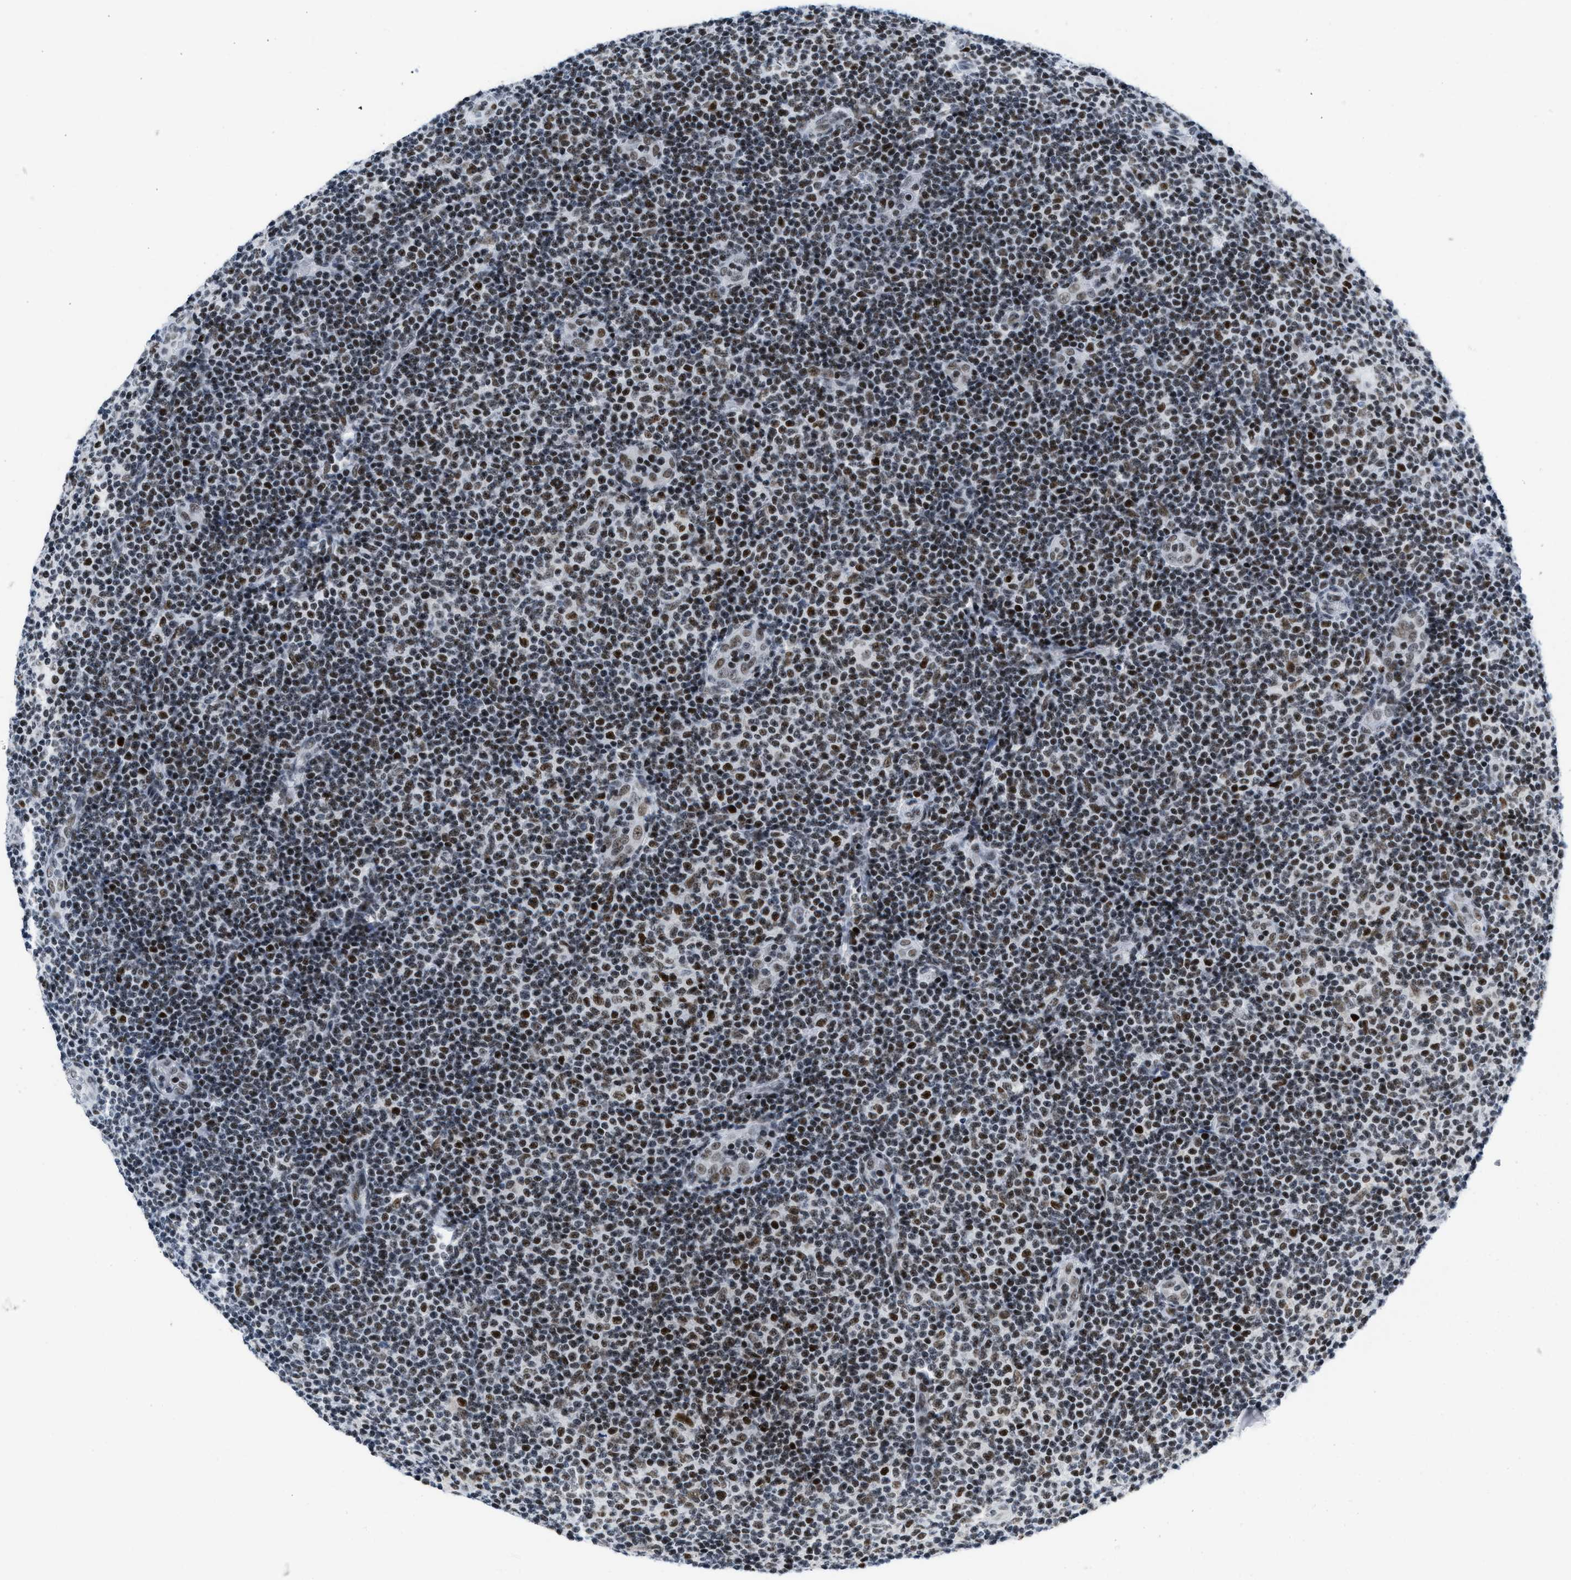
{"staining": {"intensity": "strong", "quantity": "25%-75%", "location": "nuclear"}, "tissue": "lymphoma", "cell_type": "Tumor cells", "image_type": "cancer", "snomed": [{"axis": "morphology", "description": "Malignant lymphoma, non-Hodgkin's type, Low grade"}, {"axis": "topography", "description": "Lymph node"}], "caption": "Lymphoma tissue shows strong nuclear positivity in approximately 25%-75% of tumor cells", "gene": "TERF2IP", "patient": {"sex": "male", "age": 83}}